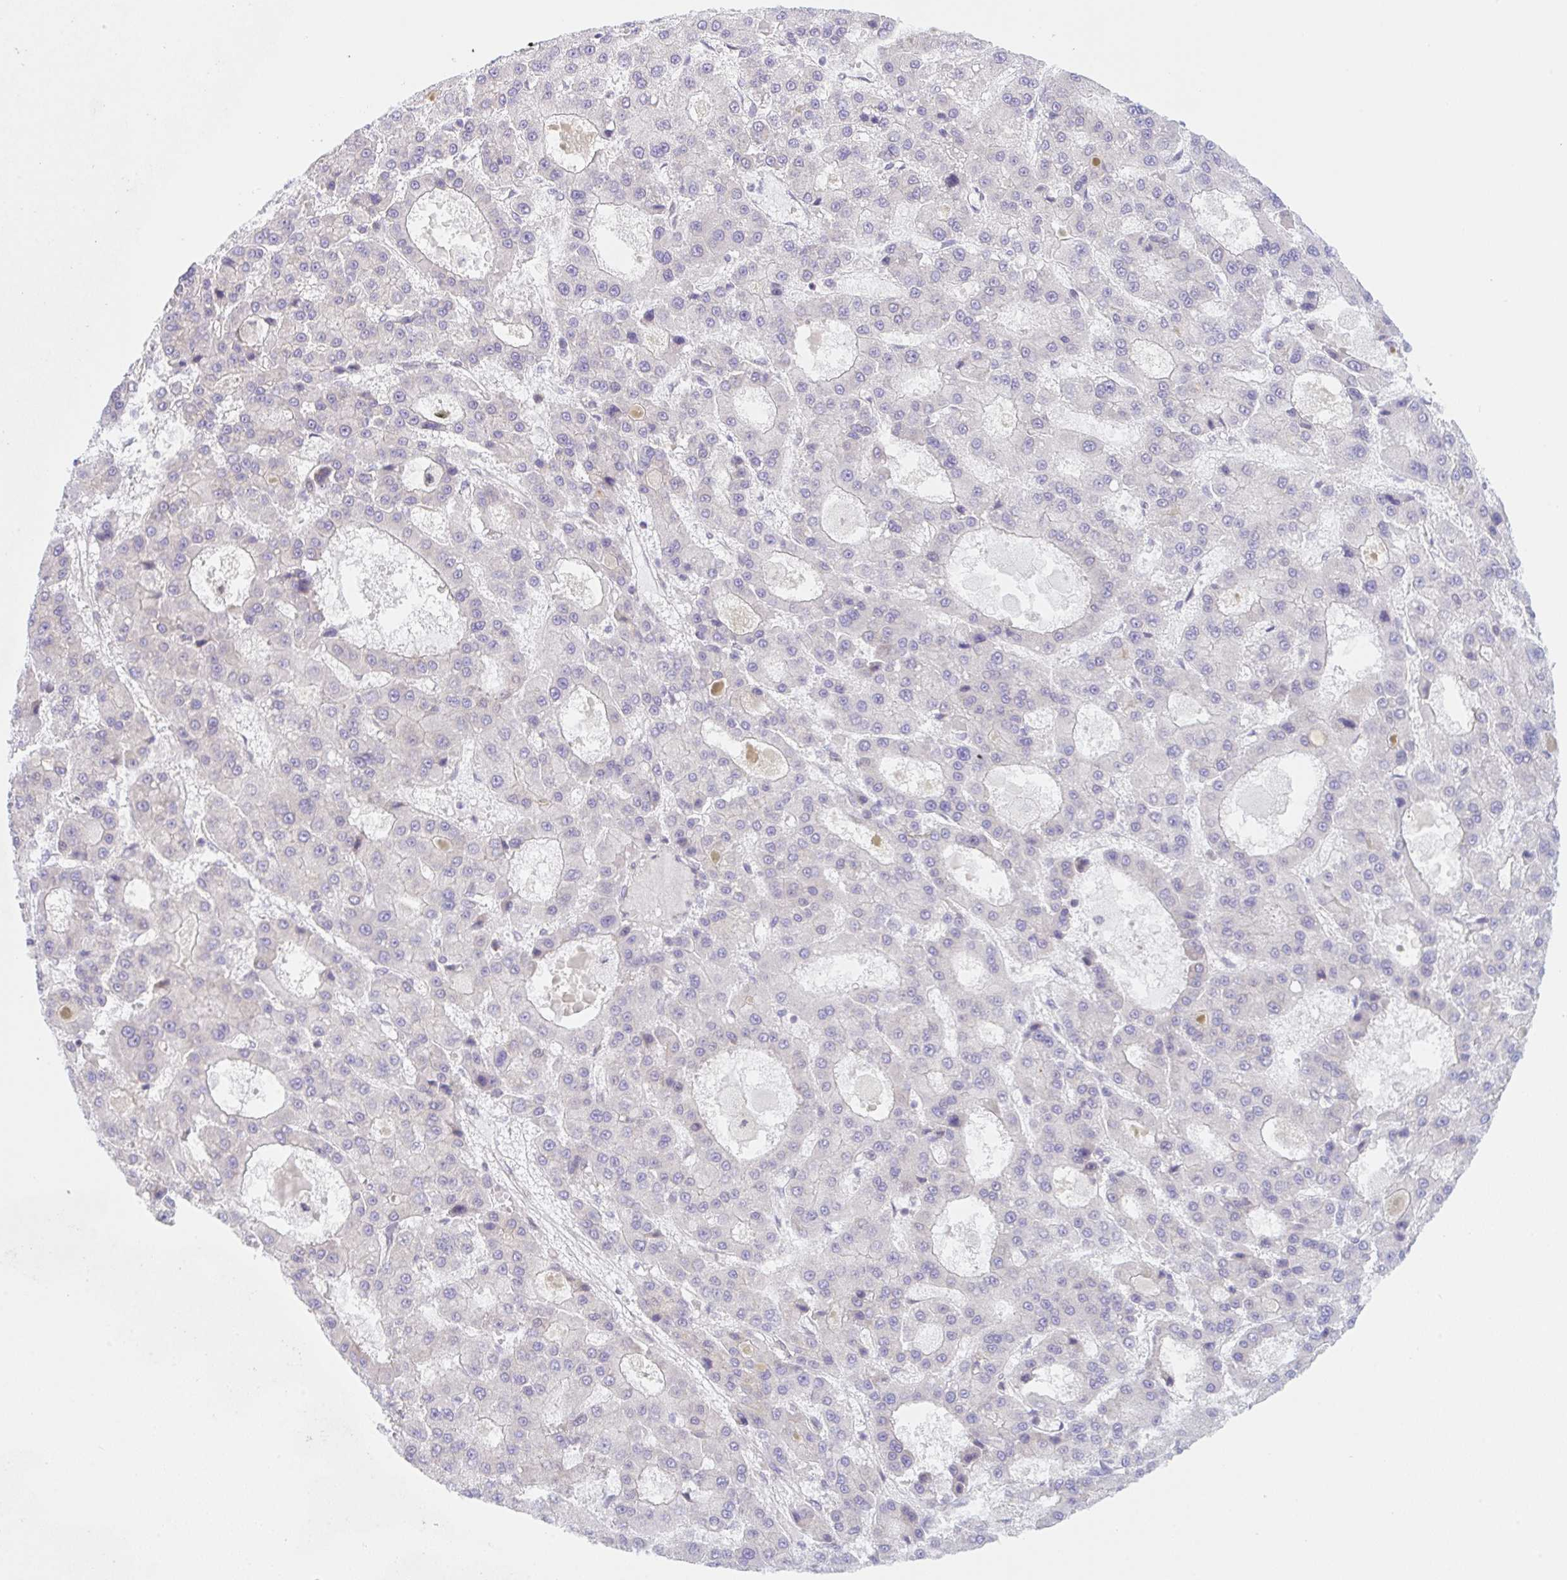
{"staining": {"intensity": "negative", "quantity": "none", "location": "none"}, "tissue": "liver cancer", "cell_type": "Tumor cells", "image_type": "cancer", "snomed": [{"axis": "morphology", "description": "Carcinoma, Hepatocellular, NOS"}, {"axis": "topography", "description": "Liver"}], "caption": "Human liver cancer stained for a protein using immunohistochemistry (IHC) shows no expression in tumor cells.", "gene": "TBPL2", "patient": {"sex": "male", "age": 70}}